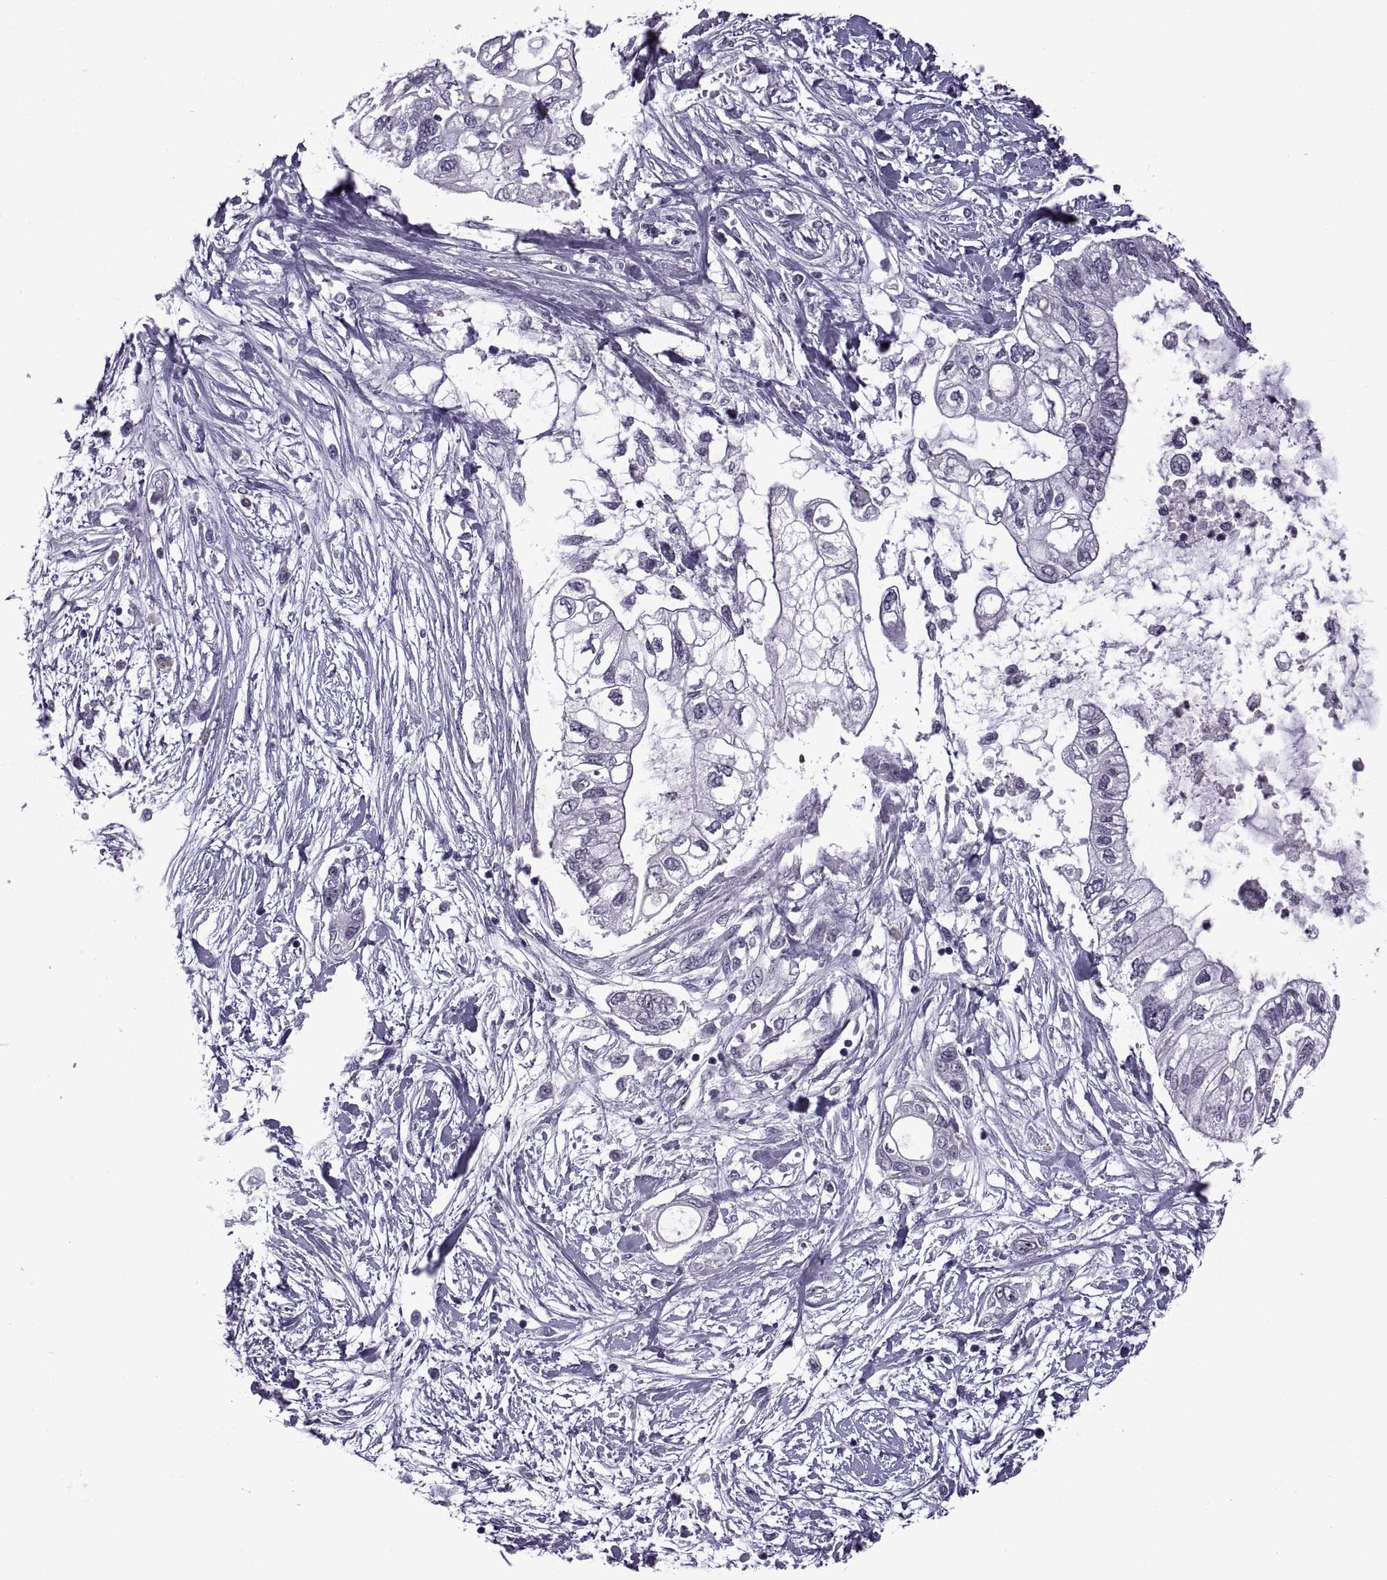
{"staining": {"intensity": "negative", "quantity": "none", "location": "none"}, "tissue": "pancreatic cancer", "cell_type": "Tumor cells", "image_type": "cancer", "snomed": [{"axis": "morphology", "description": "Adenocarcinoma, NOS"}, {"axis": "topography", "description": "Pancreas"}], "caption": "An IHC photomicrograph of pancreatic cancer (adenocarcinoma) is shown. There is no staining in tumor cells of pancreatic cancer (adenocarcinoma). (DAB (3,3'-diaminobenzidine) immunohistochemistry (IHC) visualized using brightfield microscopy, high magnification).", "gene": "SINHCAF", "patient": {"sex": "female", "age": 77}}